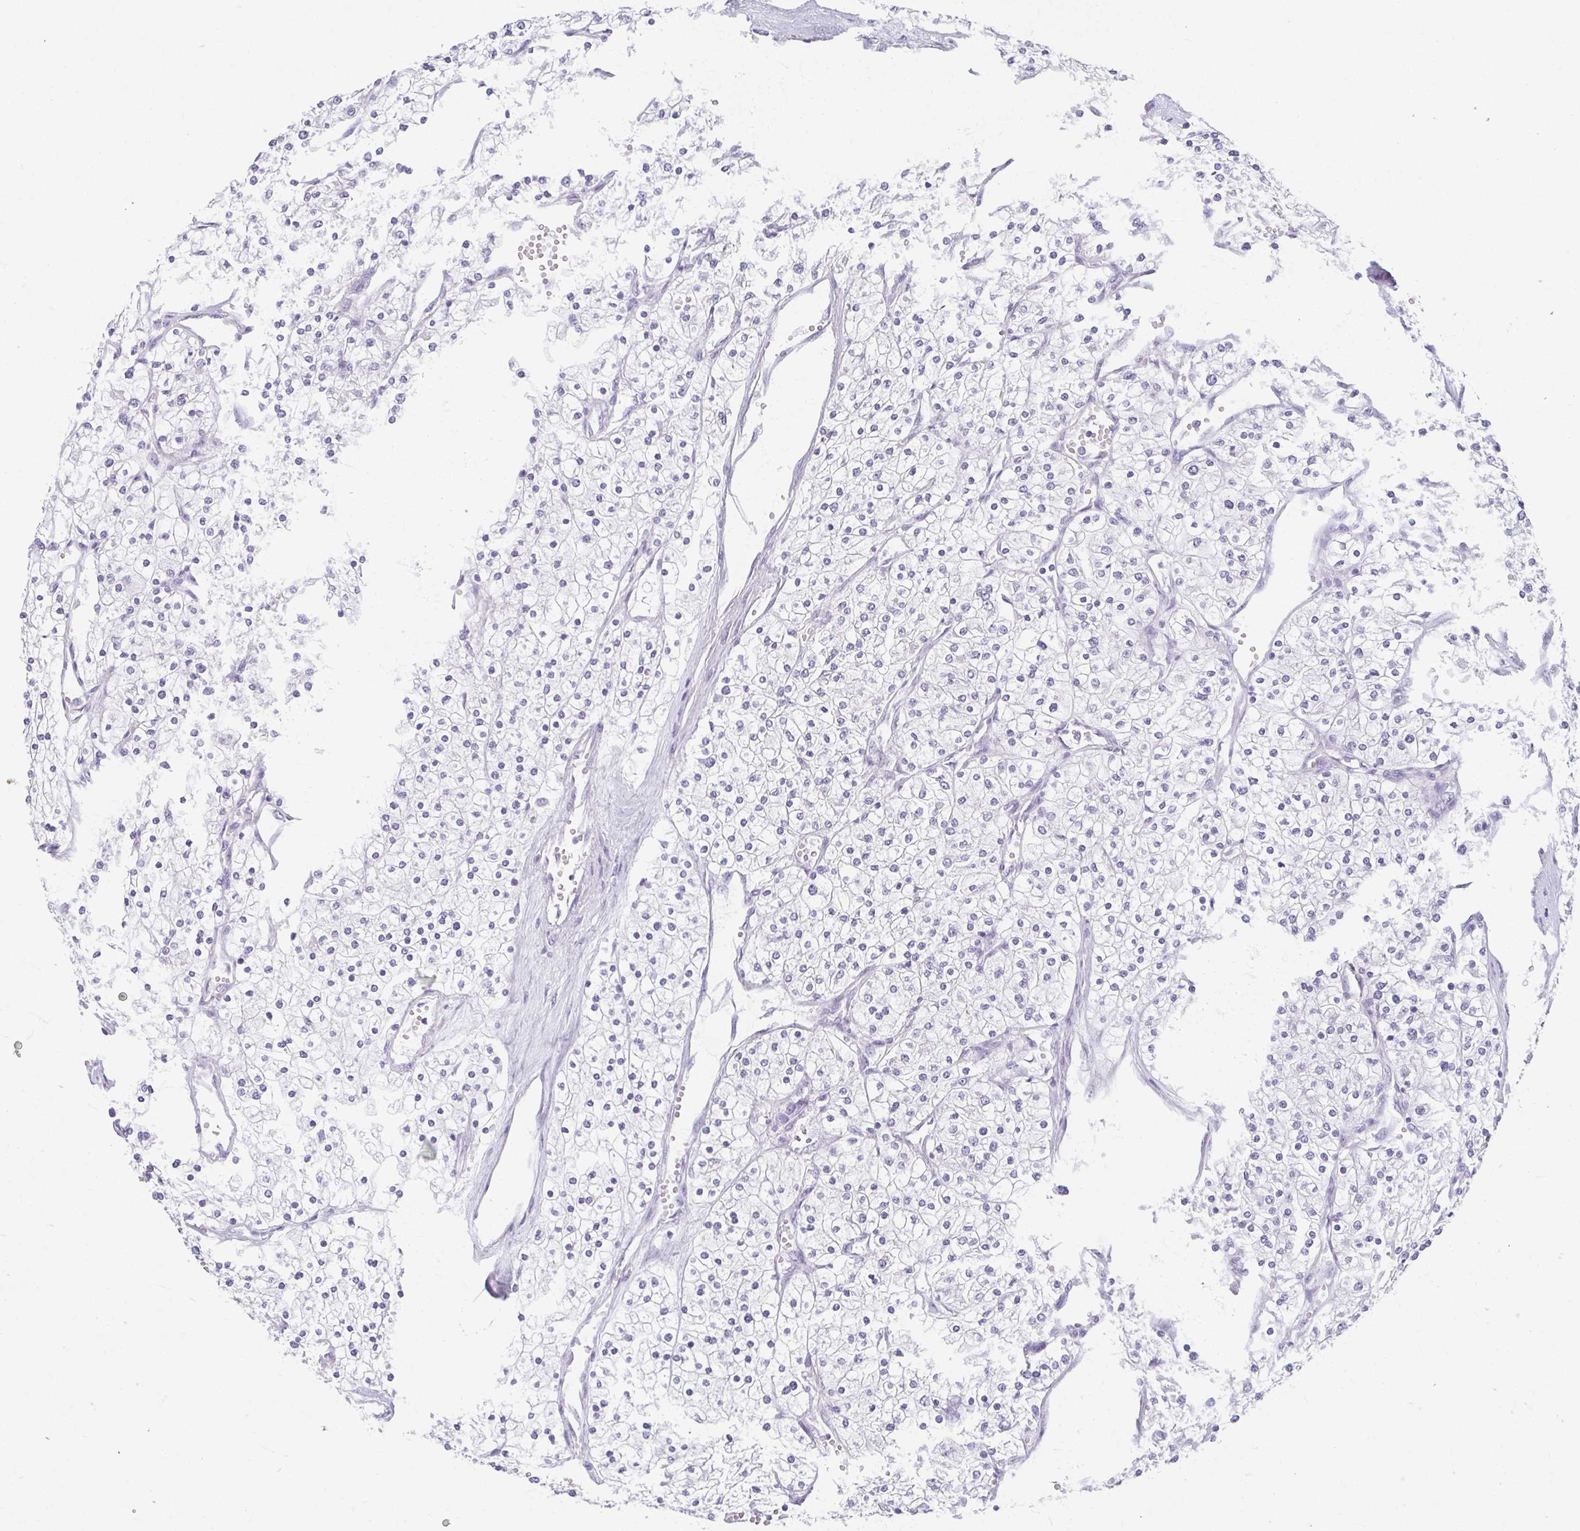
{"staining": {"intensity": "negative", "quantity": "none", "location": "none"}, "tissue": "renal cancer", "cell_type": "Tumor cells", "image_type": "cancer", "snomed": [{"axis": "morphology", "description": "Adenocarcinoma, NOS"}, {"axis": "topography", "description": "Kidney"}], "caption": "Photomicrograph shows no significant protein staining in tumor cells of renal adenocarcinoma. The staining is performed using DAB (3,3'-diaminobenzidine) brown chromogen with nuclei counter-stained in using hematoxylin.", "gene": "MOBP", "patient": {"sex": "male", "age": 80}}